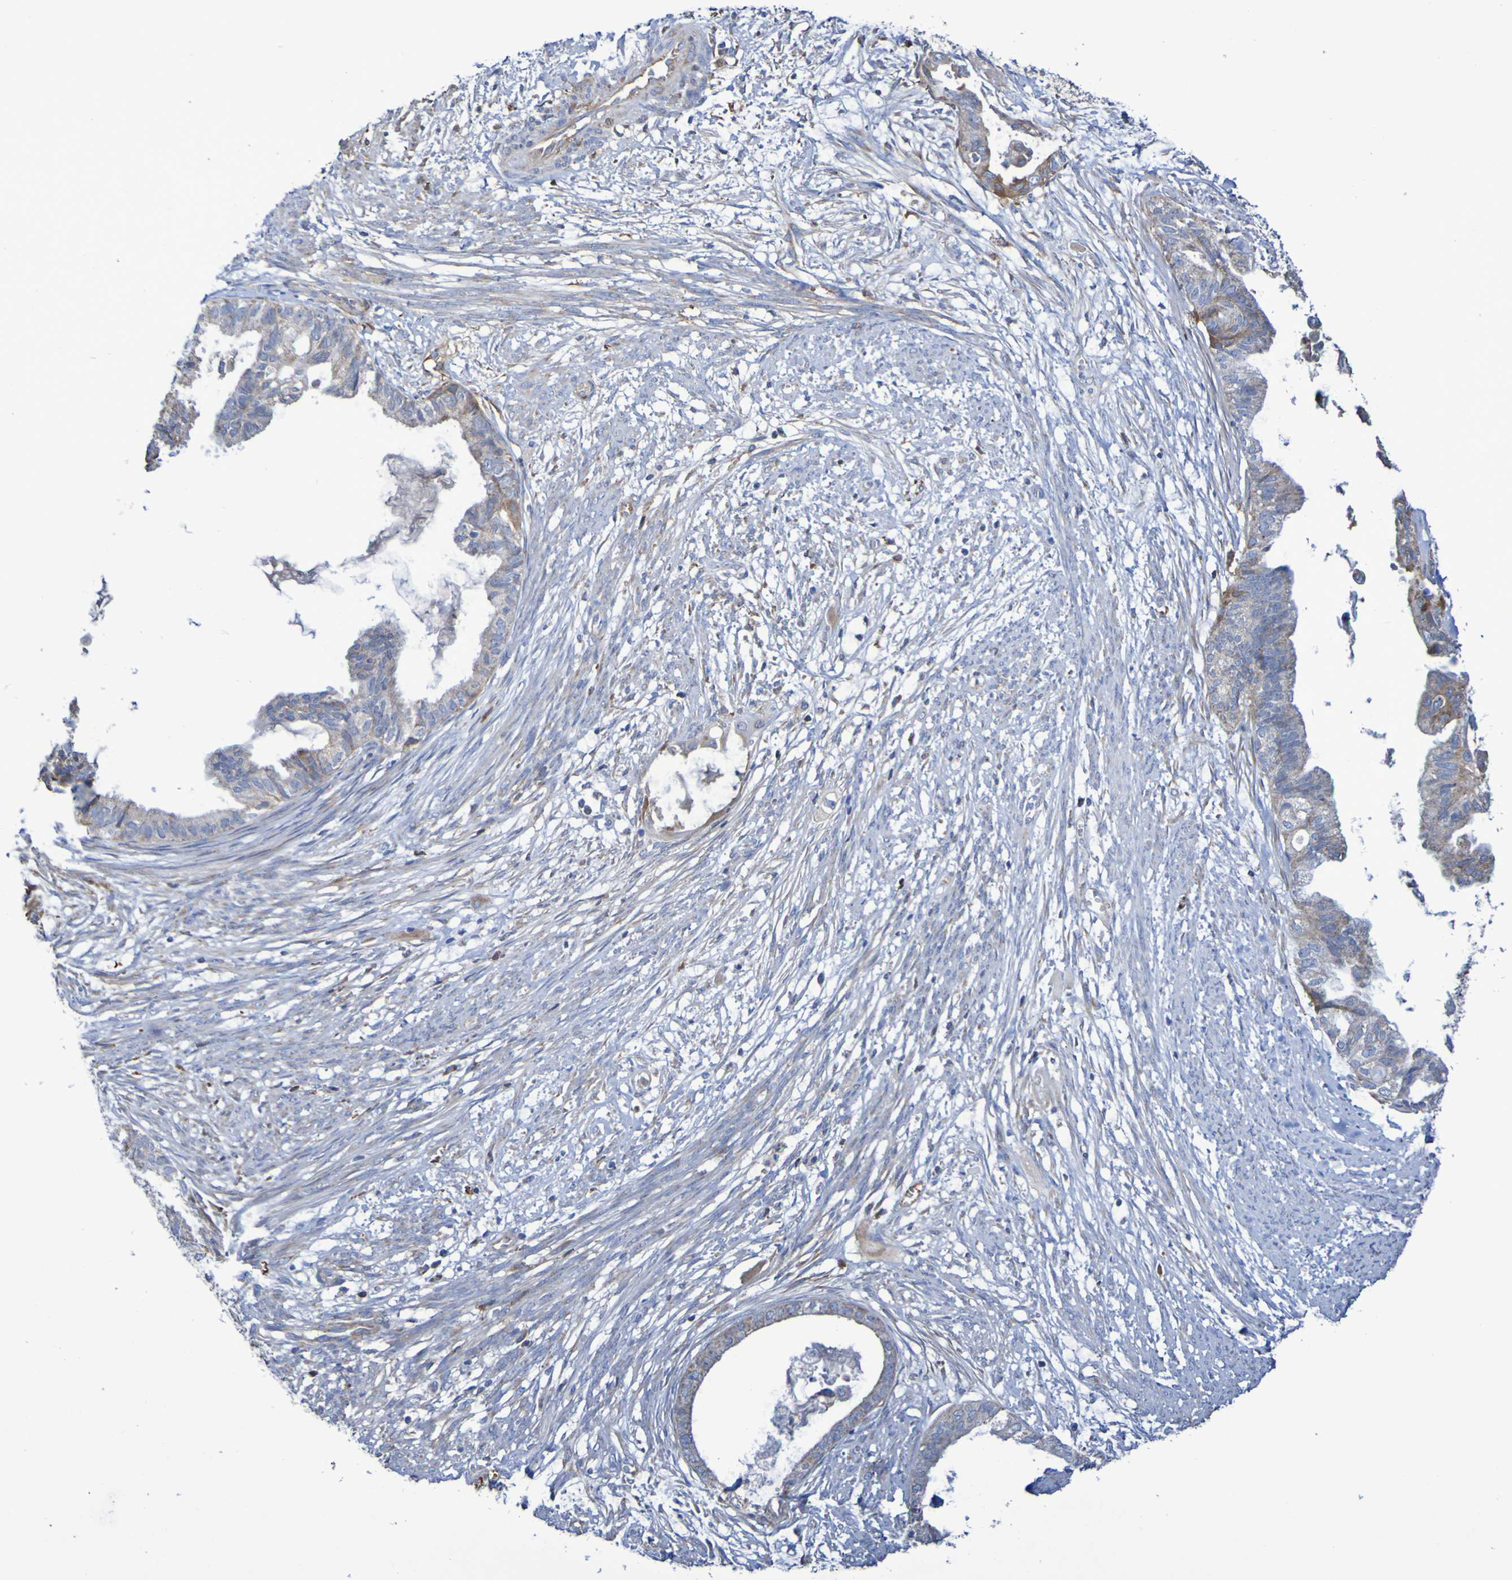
{"staining": {"intensity": "moderate", "quantity": "25%-75%", "location": "cytoplasmic/membranous"}, "tissue": "cervical cancer", "cell_type": "Tumor cells", "image_type": "cancer", "snomed": [{"axis": "morphology", "description": "Normal tissue, NOS"}, {"axis": "morphology", "description": "Adenocarcinoma, NOS"}, {"axis": "topography", "description": "Cervix"}, {"axis": "topography", "description": "Endometrium"}], "caption": "Brown immunohistochemical staining in cervical cancer (adenocarcinoma) exhibits moderate cytoplasmic/membranous positivity in approximately 25%-75% of tumor cells.", "gene": "CNTN2", "patient": {"sex": "female", "age": 86}}